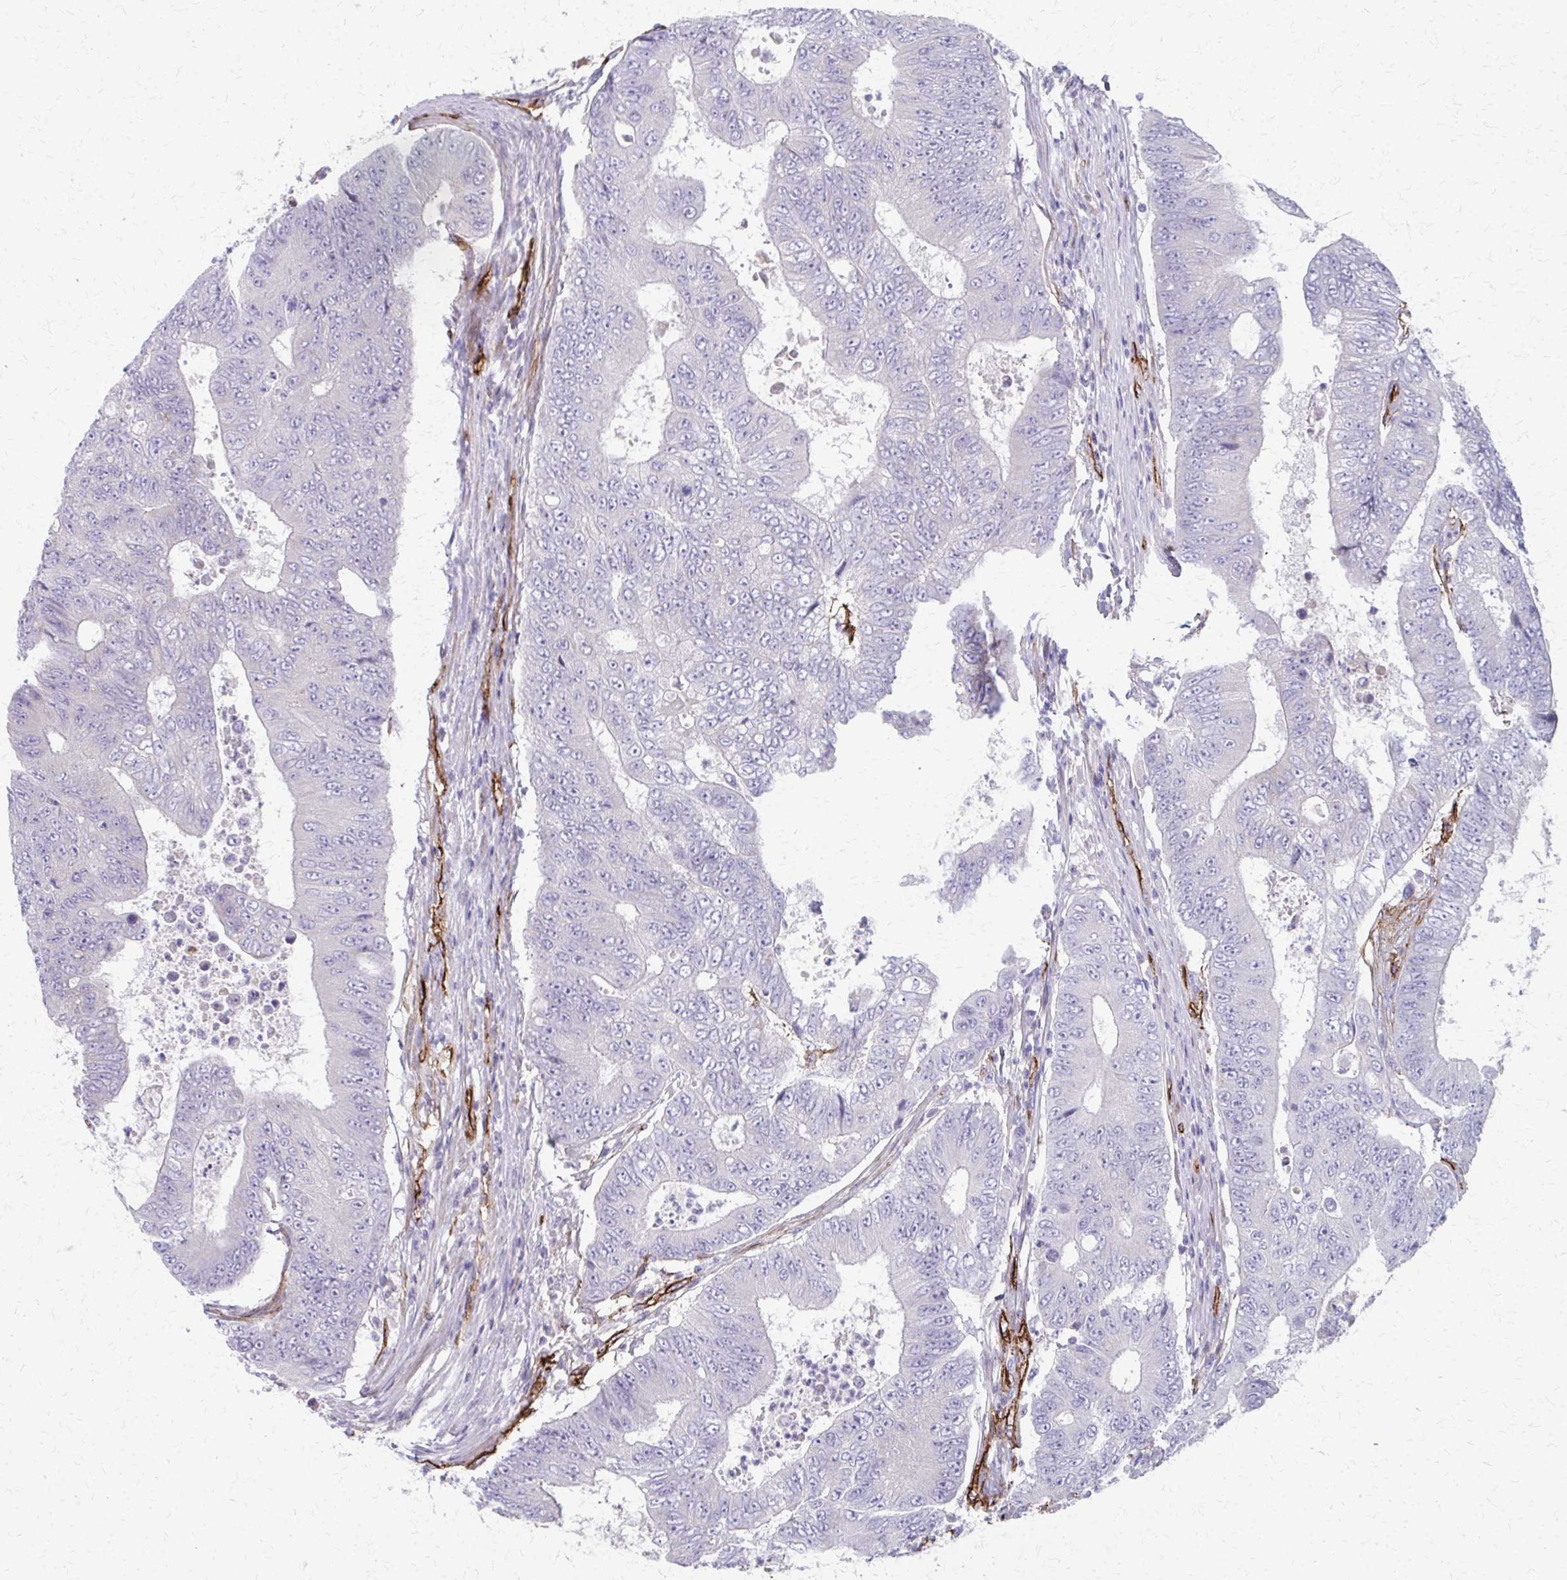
{"staining": {"intensity": "negative", "quantity": "none", "location": "none"}, "tissue": "colorectal cancer", "cell_type": "Tumor cells", "image_type": "cancer", "snomed": [{"axis": "morphology", "description": "Adenocarcinoma, NOS"}, {"axis": "topography", "description": "Colon"}], "caption": "Colorectal cancer (adenocarcinoma) stained for a protein using immunohistochemistry exhibits no expression tumor cells.", "gene": "ADIPOQ", "patient": {"sex": "female", "age": 48}}